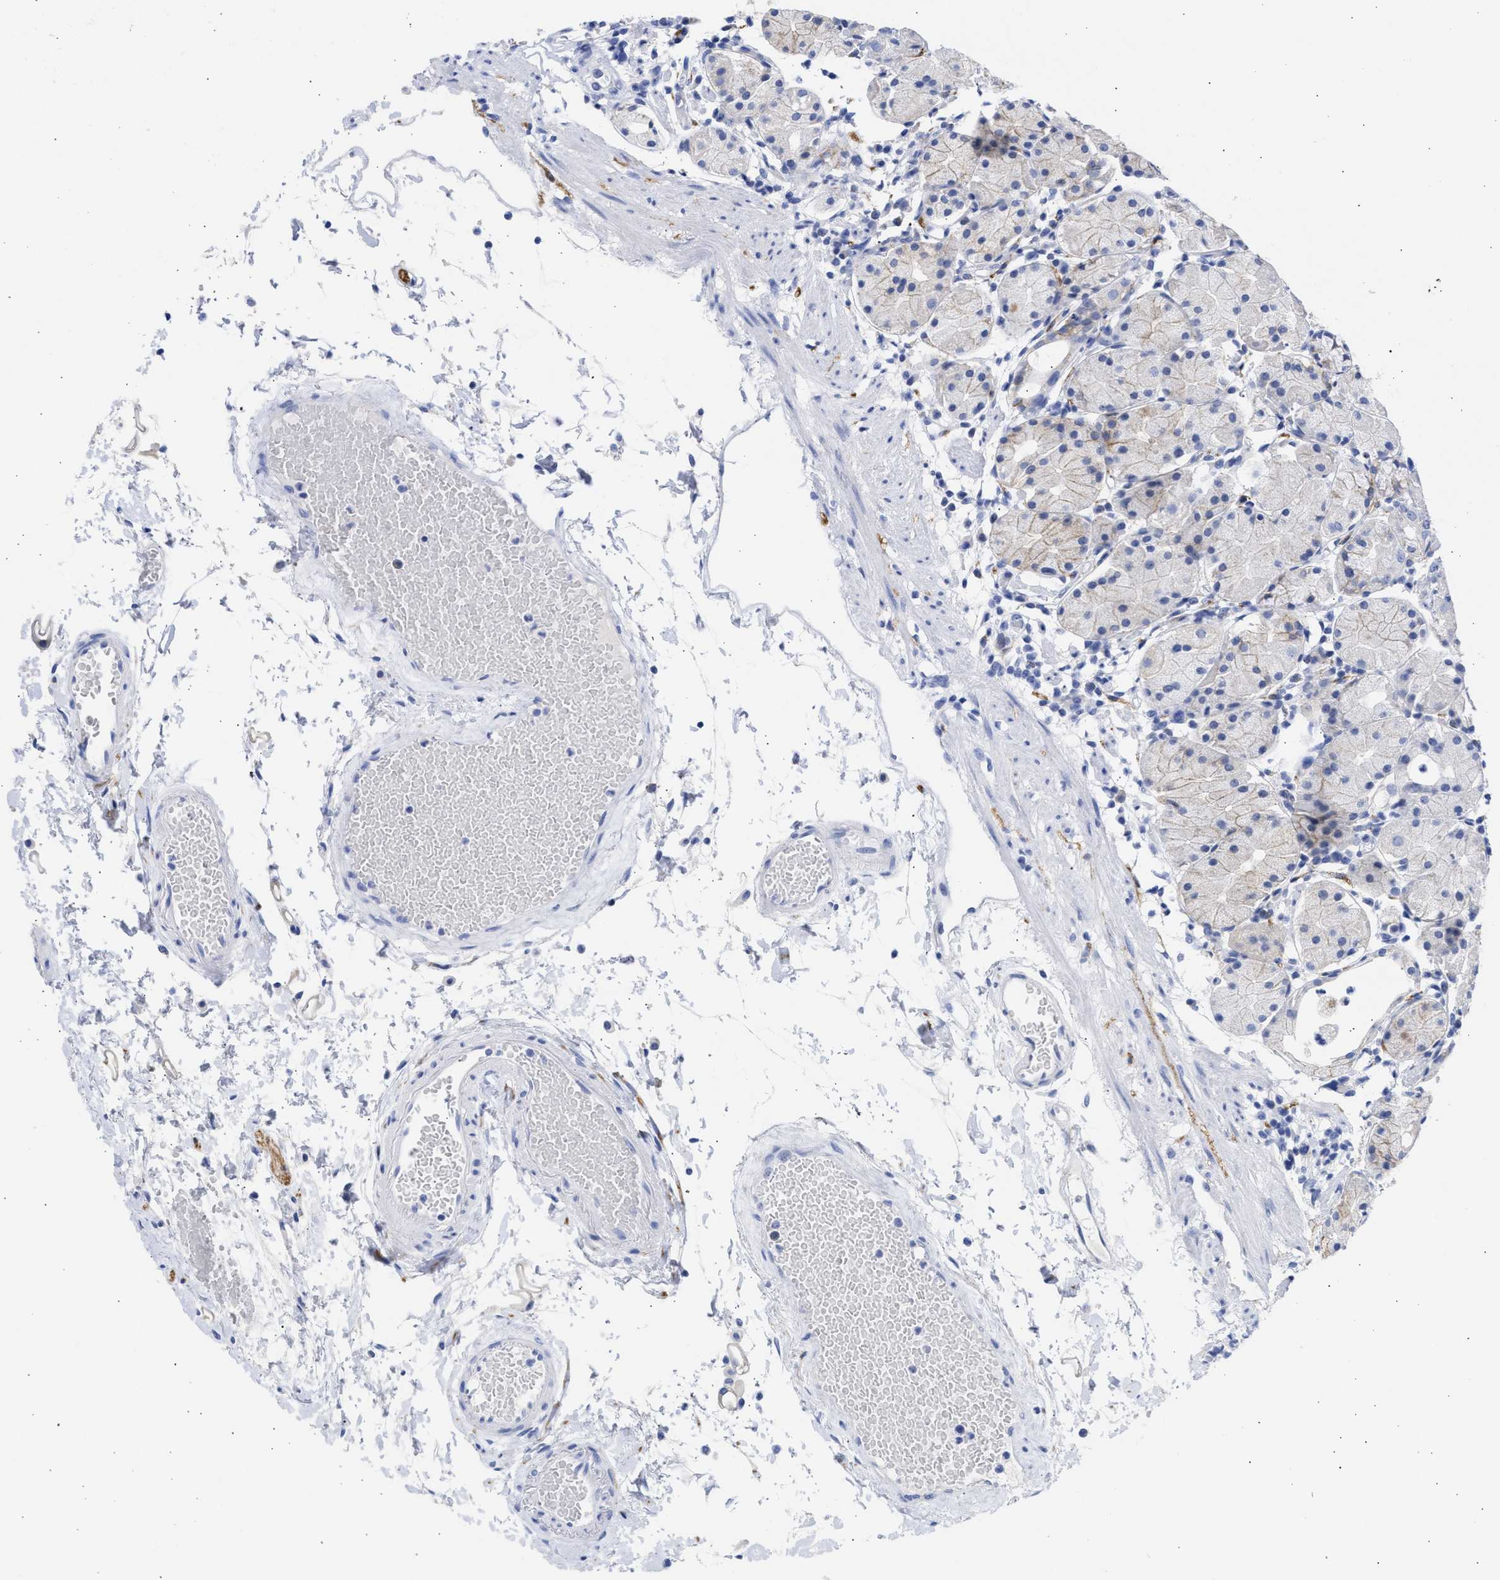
{"staining": {"intensity": "moderate", "quantity": "<25%", "location": "cytoplasmic/membranous"}, "tissue": "stomach", "cell_type": "Glandular cells", "image_type": "normal", "snomed": [{"axis": "morphology", "description": "Normal tissue, NOS"}, {"axis": "topography", "description": "Stomach"}, {"axis": "topography", "description": "Stomach, lower"}], "caption": "A histopathology image of human stomach stained for a protein demonstrates moderate cytoplasmic/membranous brown staining in glandular cells.", "gene": "NCAM1", "patient": {"sex": "female", "age": 75}}